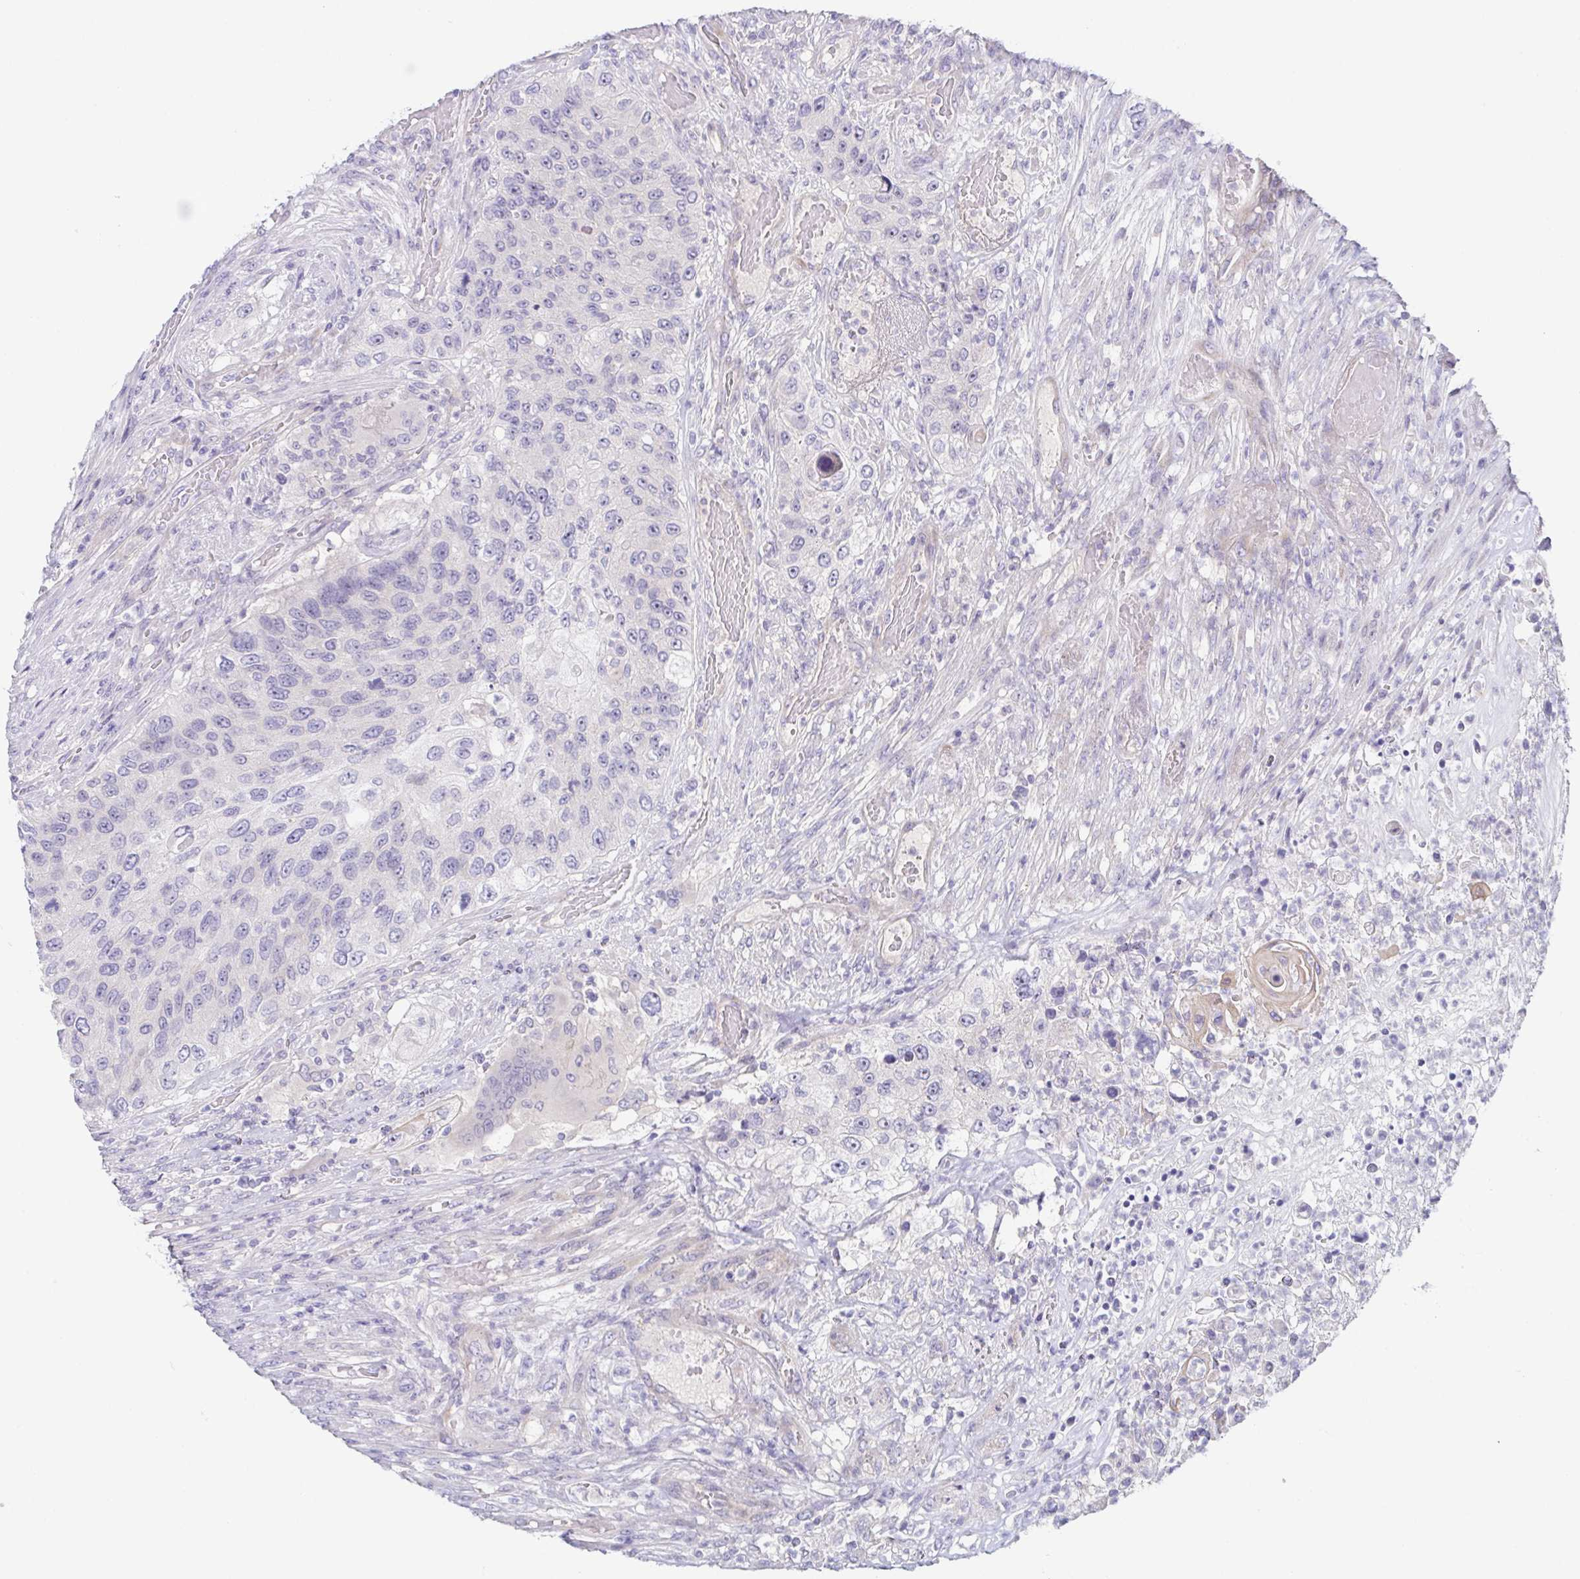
{"staining": {"intensity": "negative", "quantity": "none", "location": "none"}, "tissue": "urothelial cancer", "cell_type": "Tumor cells", "image_type": "cancer", "snomed": [{"axis": "morphology", "description": "Urothelial carcinoma, High grade"}, {"axis": "topography", "description": "Urinary bladder"}], "caption": "Human high-grade urothelial carcinoma stained for a protein using immunohistochemistry exhibits no expression in tumor cells.", "gene": "HTR2A", "patient": {"sex": "female", "age": 60}}